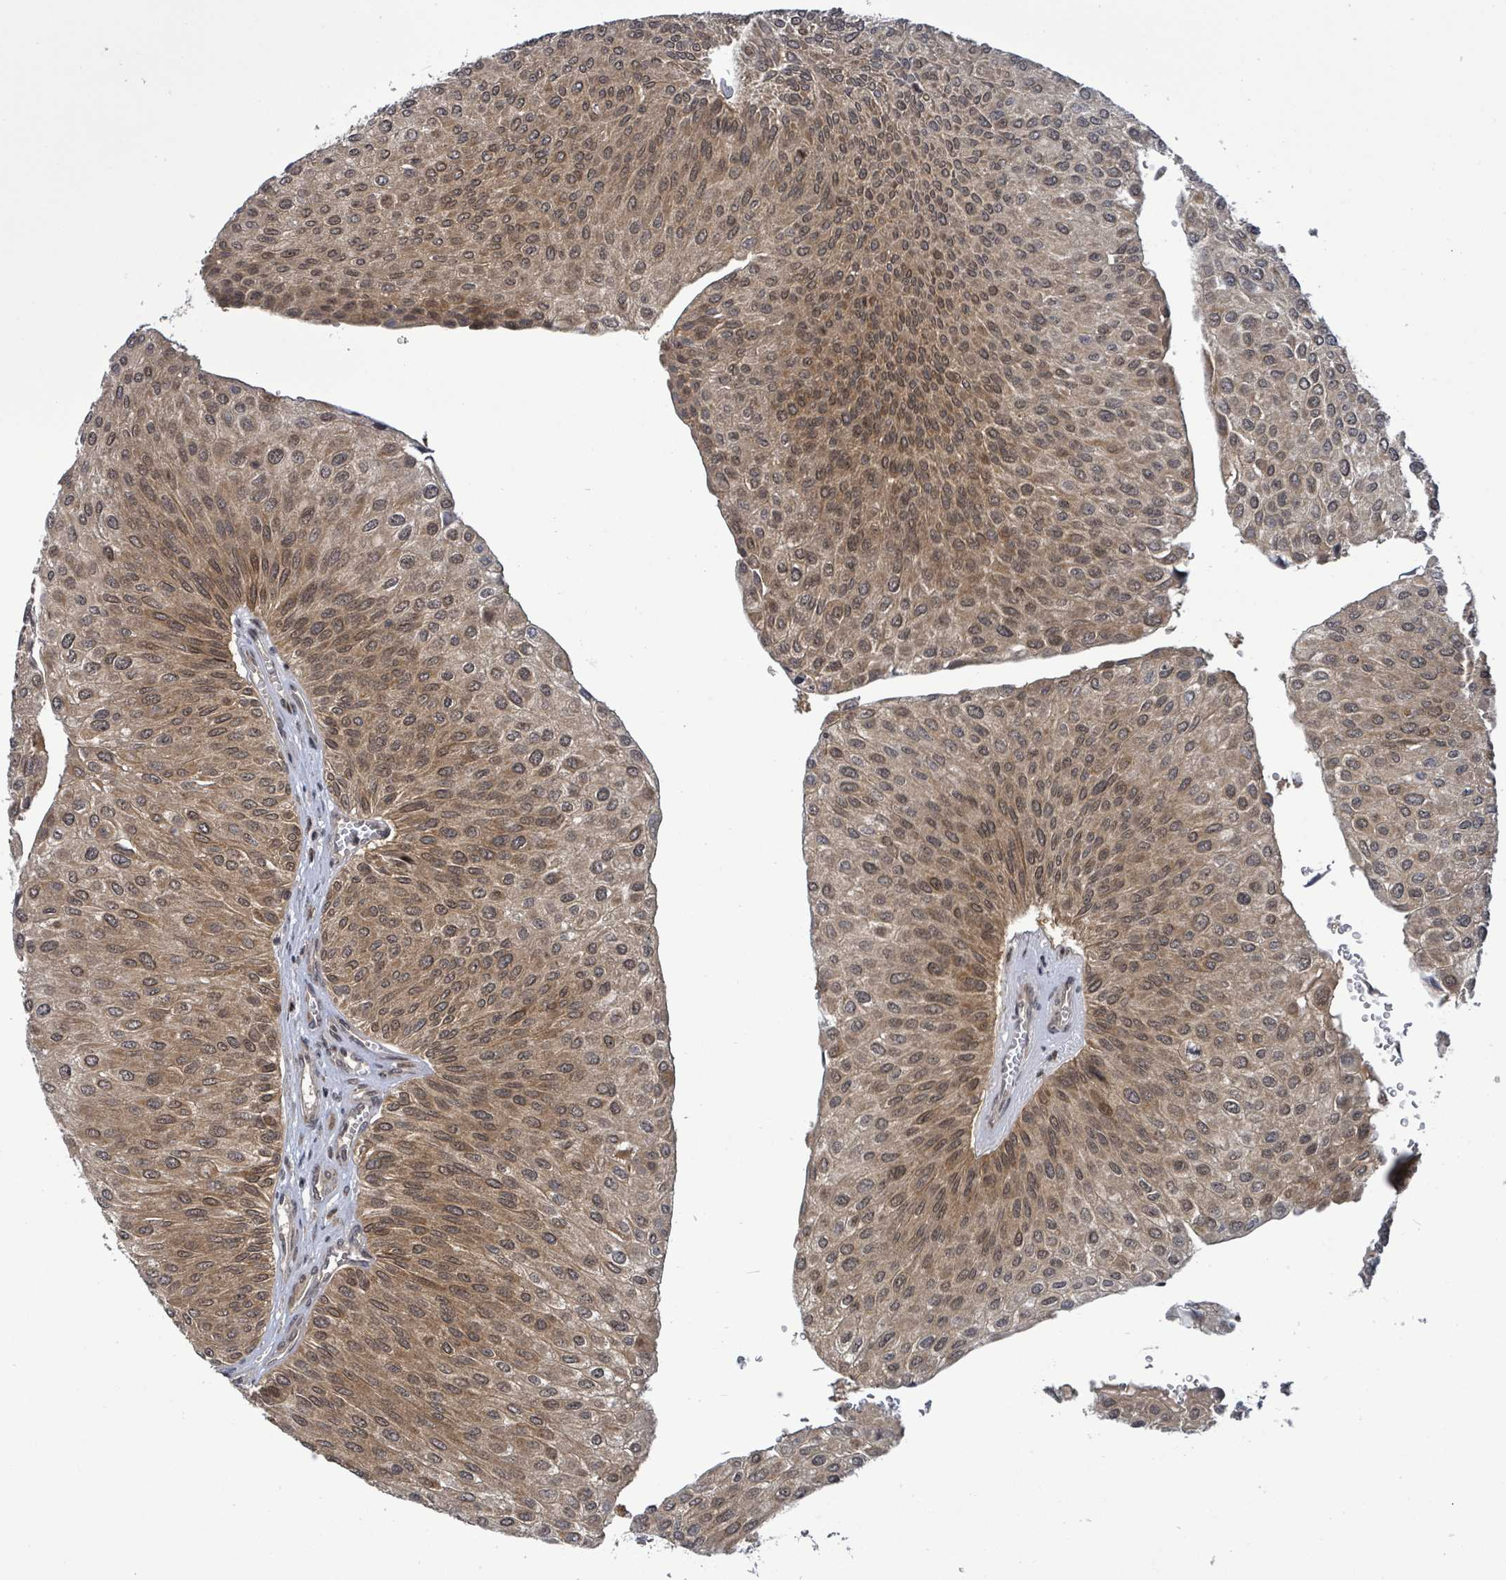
{"staining": {"intensity": "moderate", "quantity": ">75%", "location": "cytoplasmic/membranous"}, "tissue": "urothelial cancer", "cell_type": "Tumor cells", "image_type": "cancer", "snomed": [{"axis": "morphology", "description": "Urothelial carcinoma, NOS"}, {"axis": "topography", "description": "Urinary bladder"}], "caption": "Tumor cells demonstrate medium levels of moderate cytoplasmic/membranous positivity in approximately >75% of cells in human transitional cell carcinoma.", "gene": "FBXO6", "patient": {"sex": "male", "age": 67}}